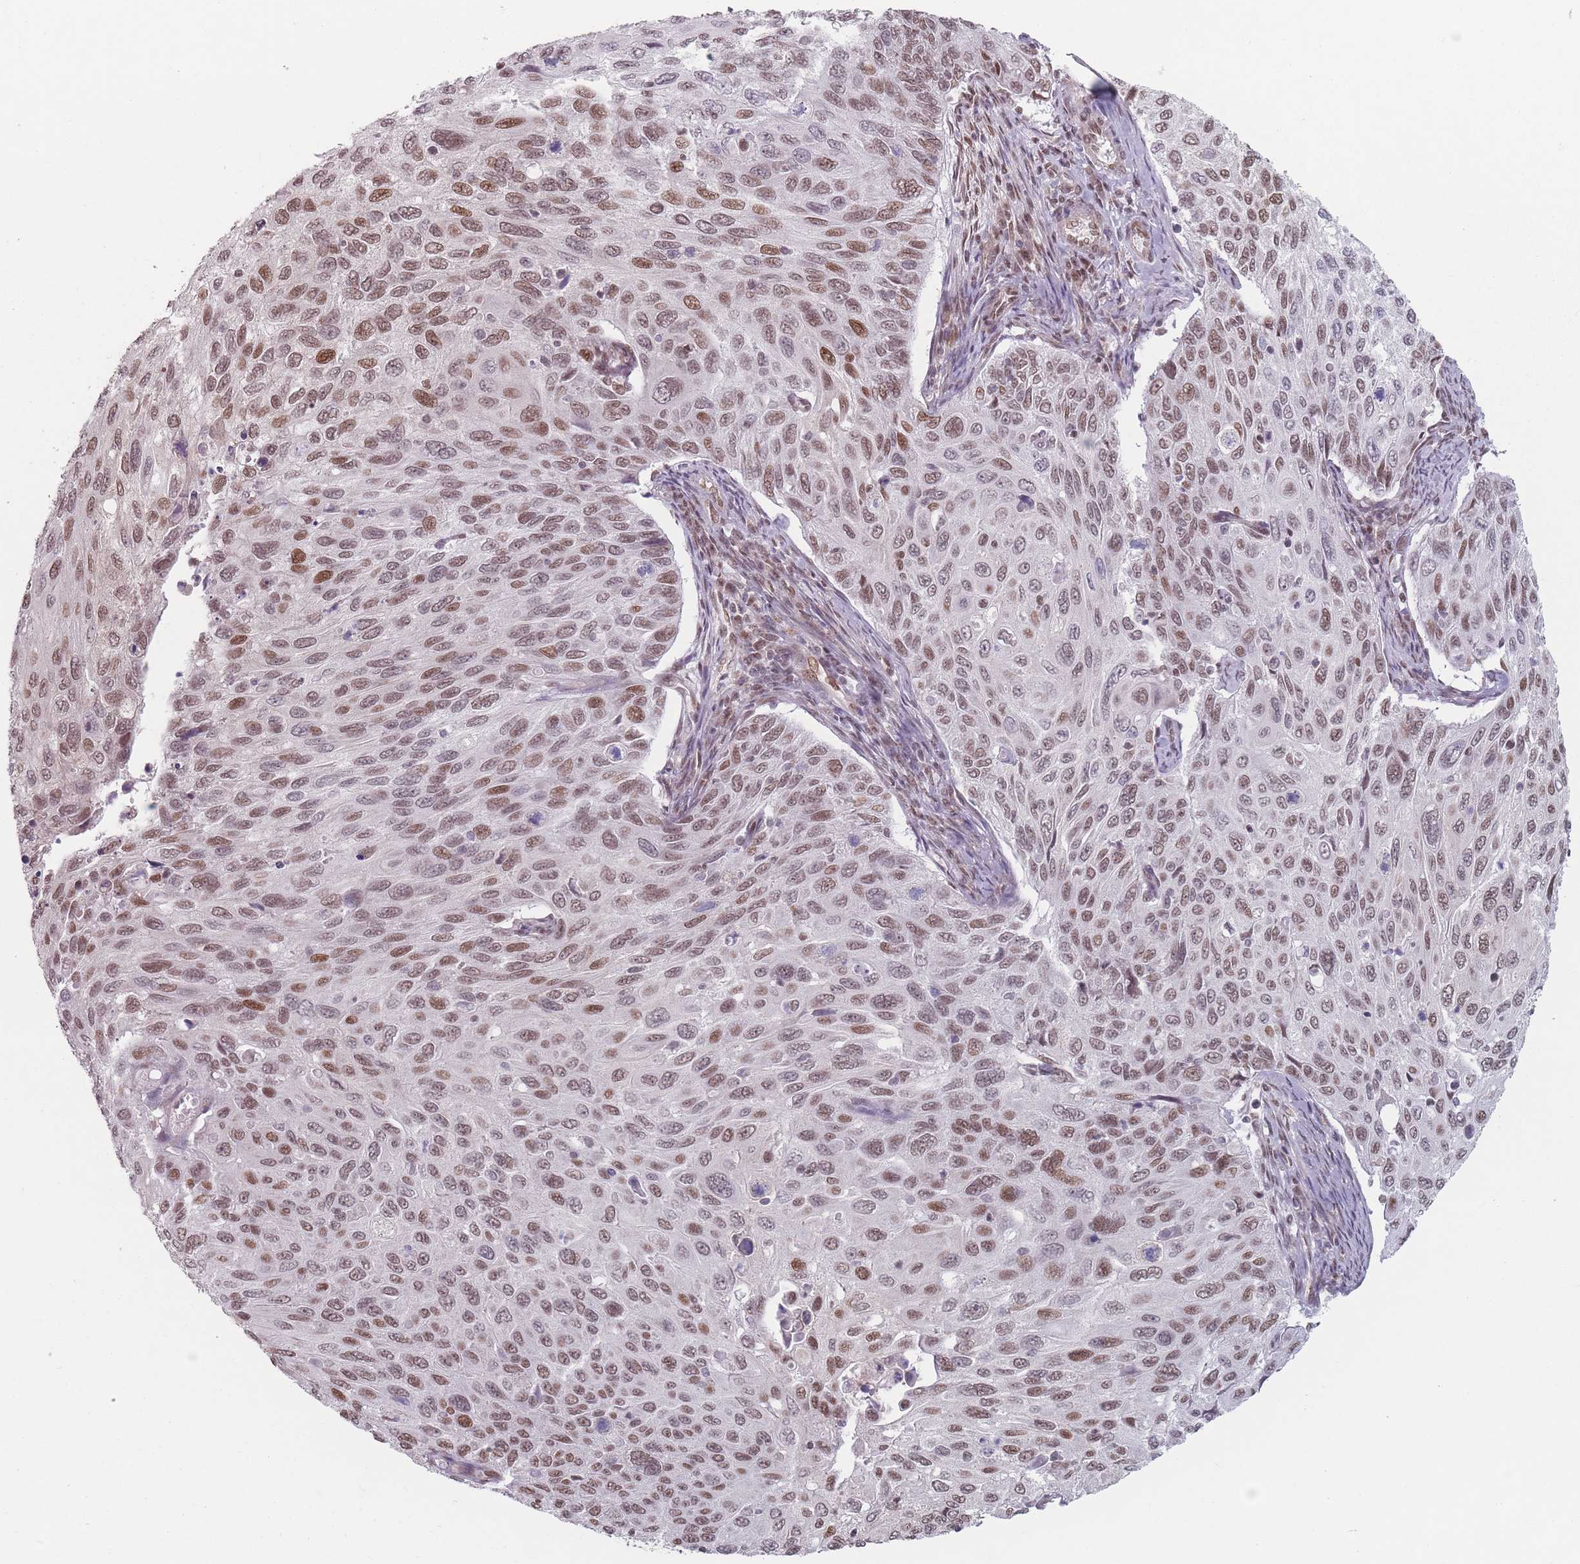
{"staining": {"intensity": "moderate", "quantity": ">75%", "location": "nuclear"}, "tissue": "cervical cancer", "cell_type": "Tumor cells", "image_type": "cancer", "snomed": [{"axis": "morphology", "description": "Squamous cell carcinoma, NOS"}, {"axis": "topography", "description": "Cervix"}], "caption": "An immunohistochemistry photomicrograph of tumor tissue is shown. Protein staining in brown shows moderate nuclear positivity in squamous cell carcinoma (cervical) within tumor cells. (IHC, brightfield microscopy, high magnification).", "gene": "SH3BGRL2", "patient": {"sex": "female", "age": 70}}